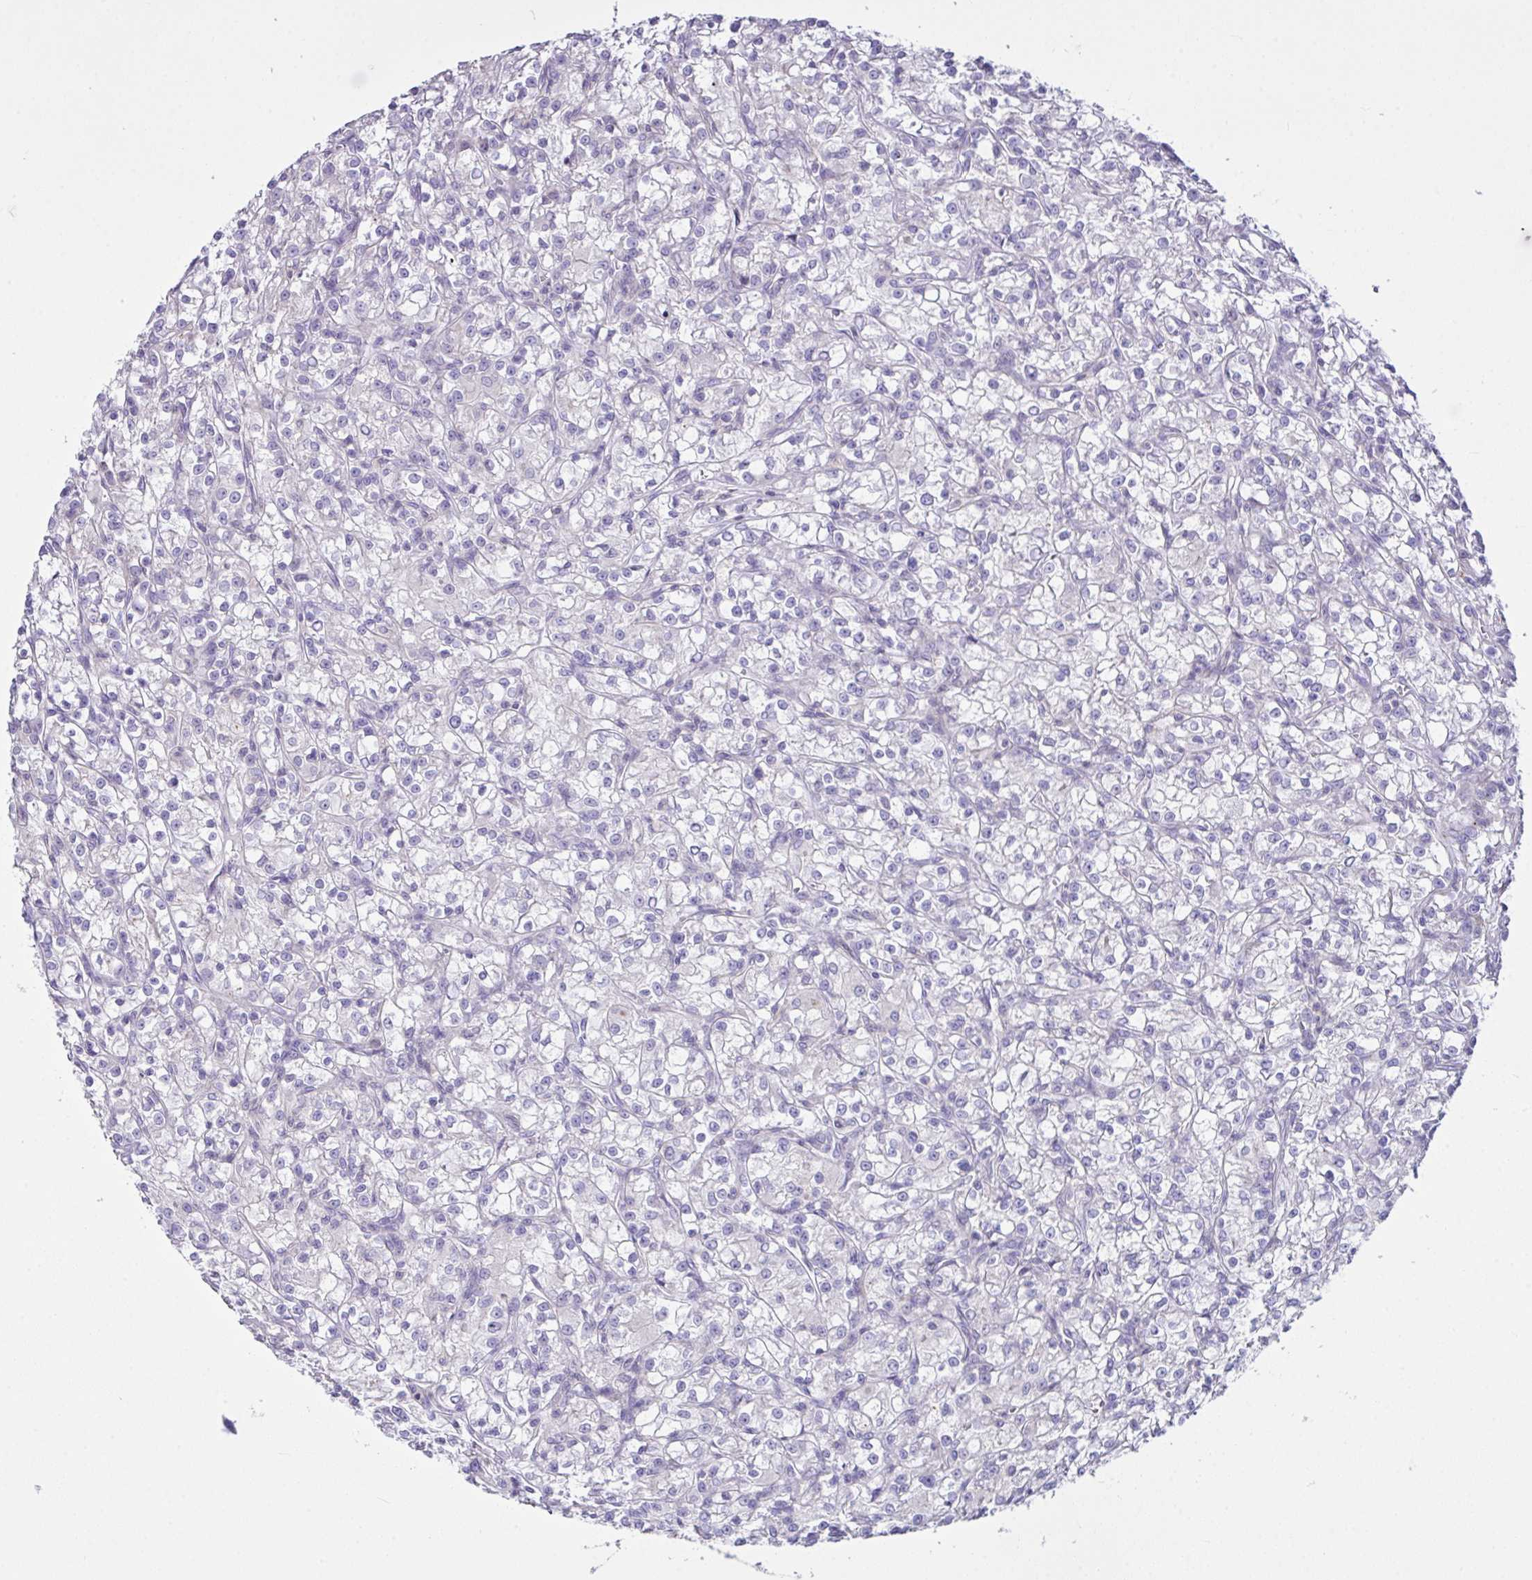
{"staining": {"intensity": "negative", "quantity": "none", "location": "none"}, "tissue": "renal cancer", "cell_type": "Tumor cells", "image_type": "cancer", "snomed": [{"axis": "morphology", "description": "Adenocarcinoma, NOS"}, {"axis": "topography", "description": "Kidney"}], "caption": "This image is of renal cancer stained with immunohistochemistry to label a protein in brown with the nuclei are counter-stained blue. There is no expression in tumor cells.", "gene": "D2HGDH", "patient": {"sex": "female", "age": 59}}